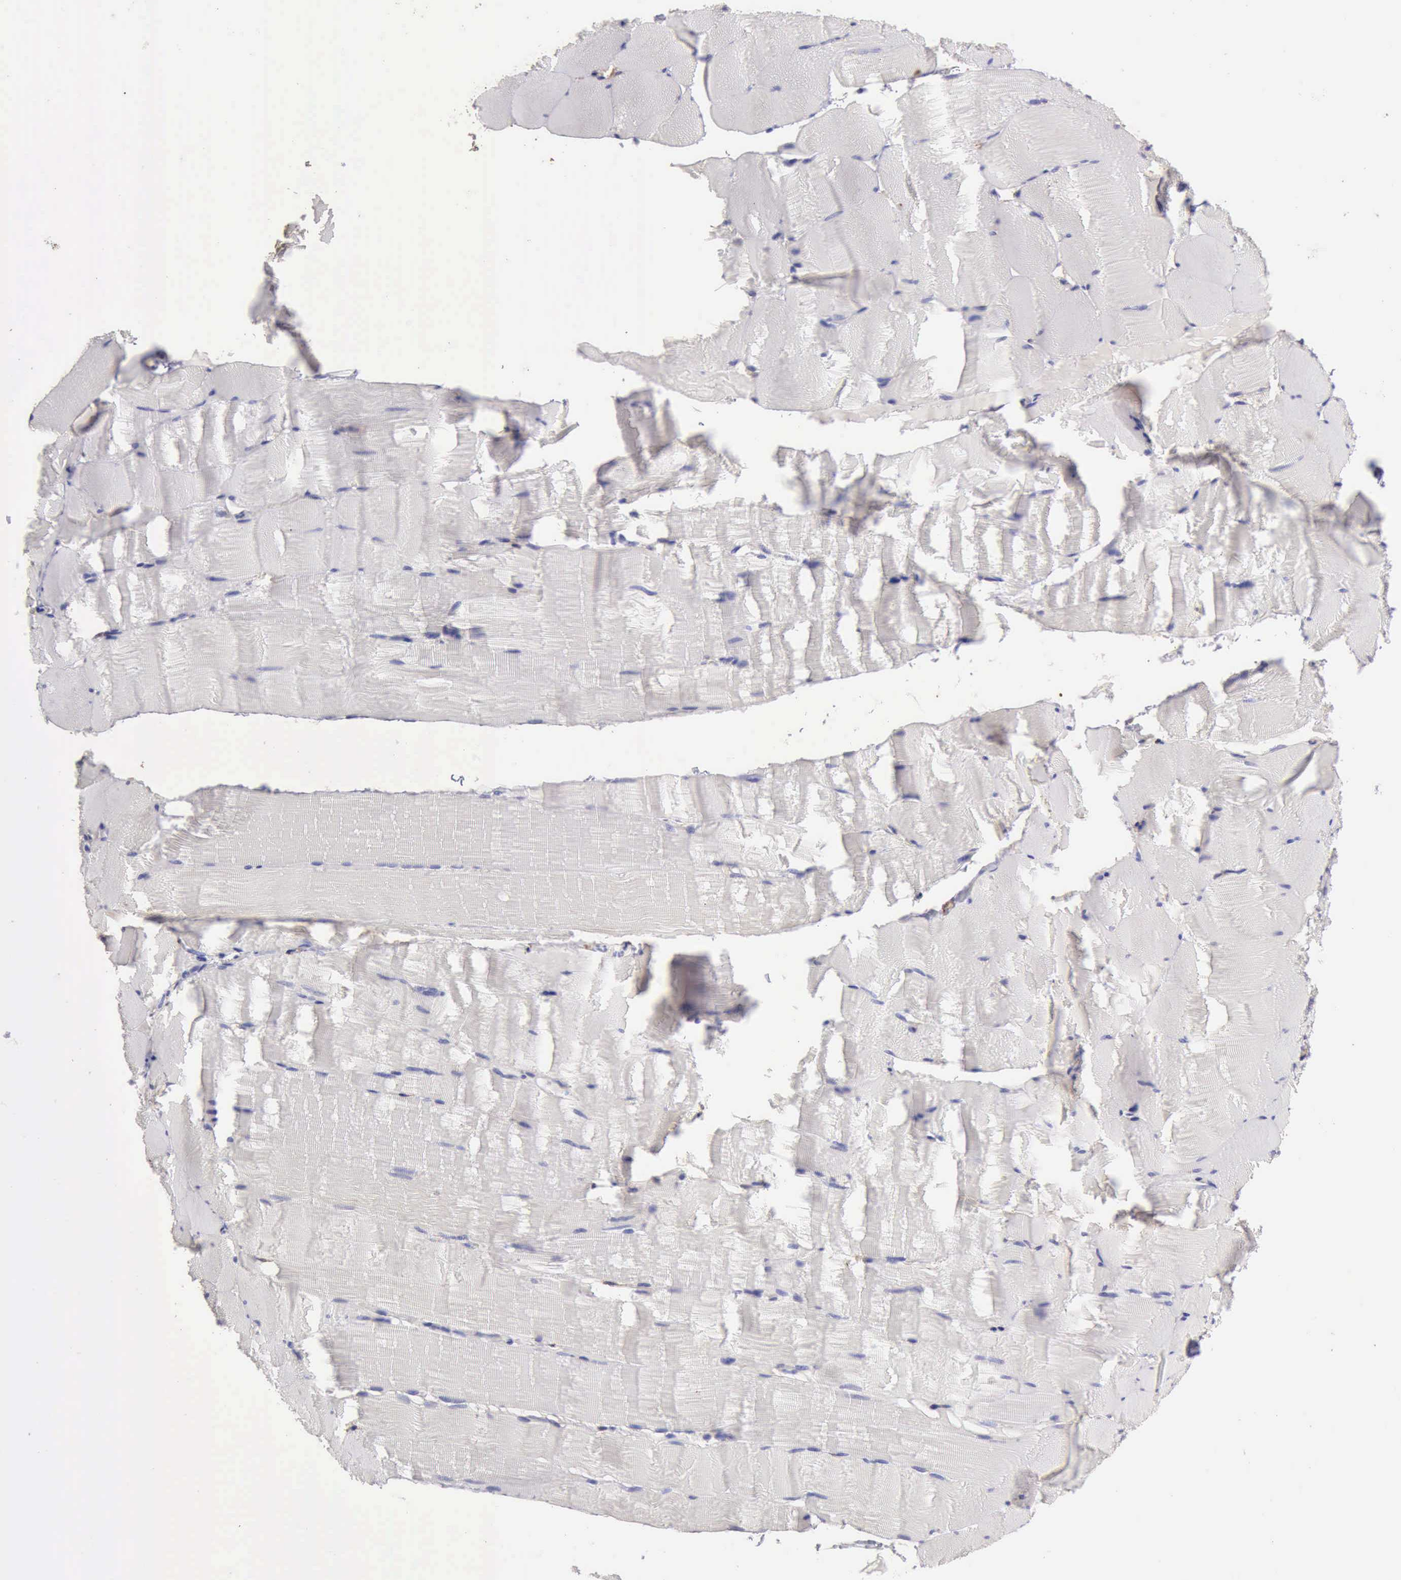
{"staining": {"intensity": "negative", "quantity": "none", "location": "none"}, "tissue": "skeletal muscle", "cell_type": "Myocytes", "image_type": "normal", "snomed": [{"axis": "morphology", "description": "Normal tissue, NOS"}, {"axis": "topography", "description": "Skeletal muscle"}], "caption": "IHC image of unremarkable skeletal muscle: human skeletal muscle stained with DAB displays no significant protein staining in myocytes. (Immunohistochemistry (ihc), brightfield microscopy, high magnification).", "gene": "AOC3", "patient": {"sex": "male", "age": 62}}